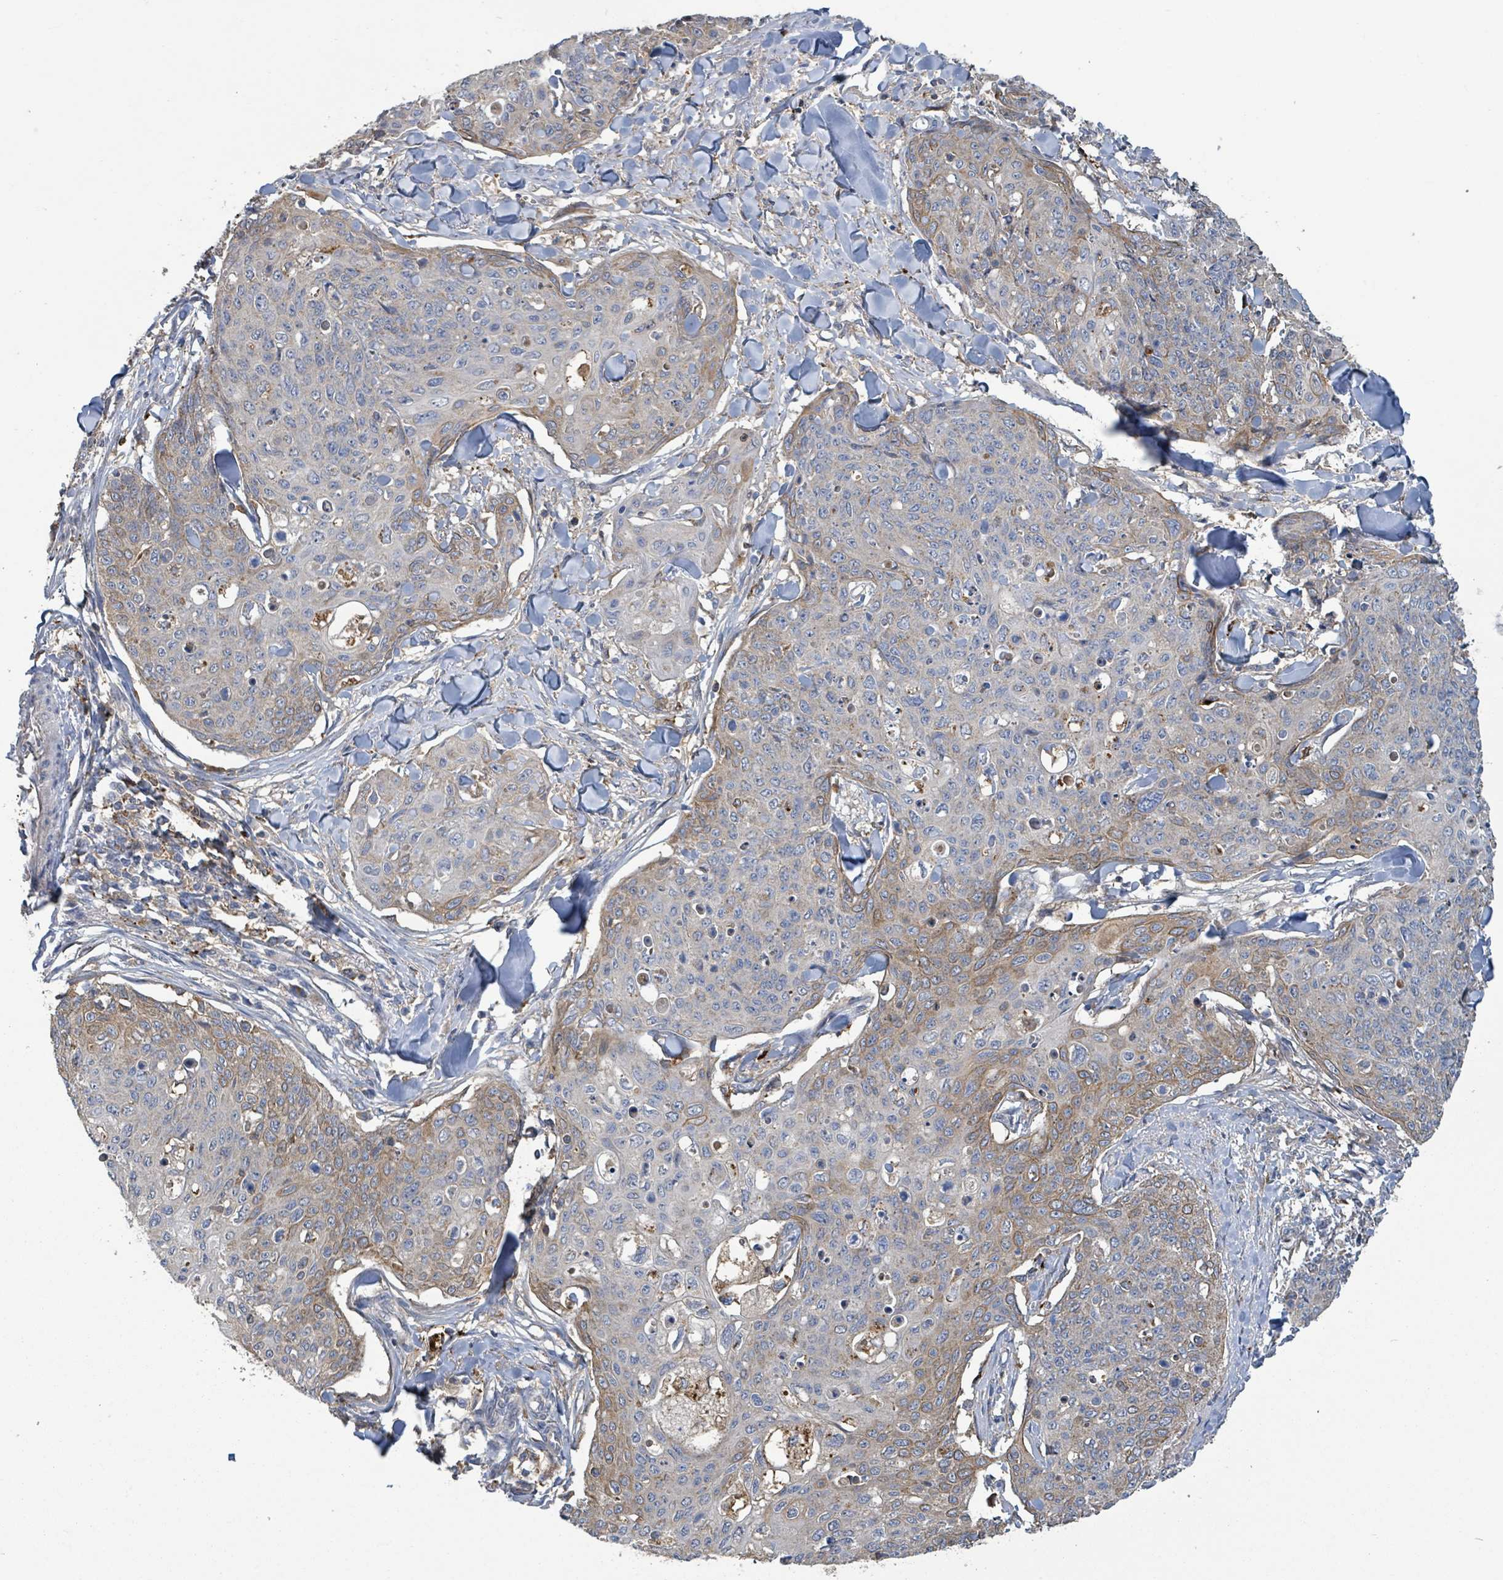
{"staining": {"intensity": "weak", "quantity": "25%-75%", "location": "cytoplasmic/membranous"}, "tissue": "skin cancer", "cell_type": "Tumor cells", "image_type": "cancer", "snomed": [{"axis": "morphology", "description": "Squamous cell carcinoma, NOS"}, {"axis": "topography", "description": "Skin"}, {"axis": "topography", "description": "Vulva"}], "caption": "Immunohistochemical staining of human skin cancer reveals low levels of weak cytoplasmic/membranous protein staining in approximately 25%-75% of tumor cells. (IHC, brightfield microscopy, high magnification).", "gene": "PLAAT1", "patient": {"sex": "female", "age": 85}}